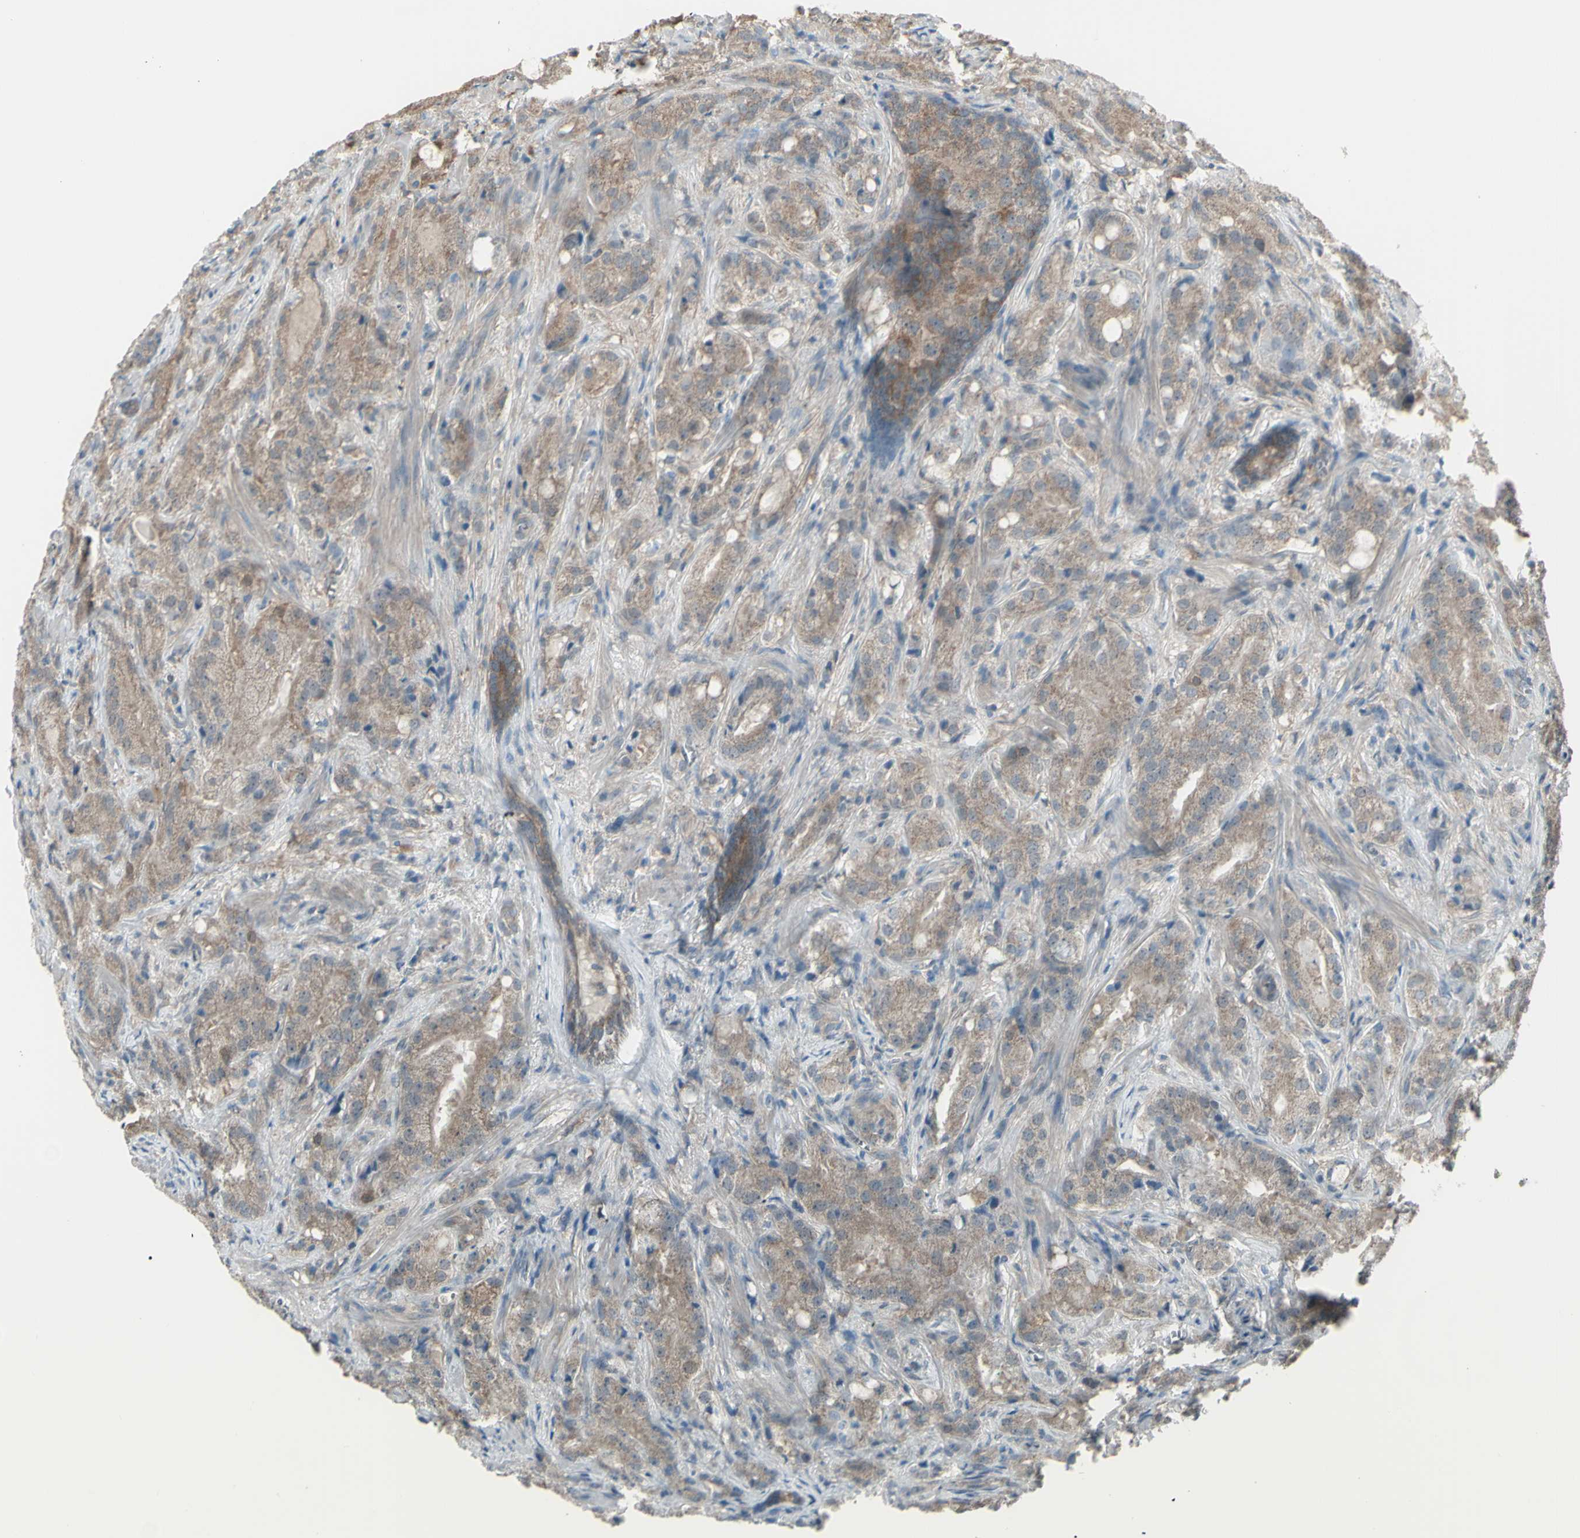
{"staining": {"intensity": "weak", "quantity": ">75%", "location": "cytoplasmic/membranous"}, "tissue": "prostate cancer", "cell_type": "Tumor cells", "image_type": "cancer", "snomed": [{"axis": "morphology", "description": "Adenocarcinoma, High grade"}, {"axis": "topography", "description": "Prostate"}], "caption": "A photomicrograph of human prostate cancer (high-grade adenocarcinoma) stained for a protein reveals weak cytoplasmic/membranous brown staining in tumor cells.", "gene": "NAXD", "patient": {"sex": "male", "age": 64}}